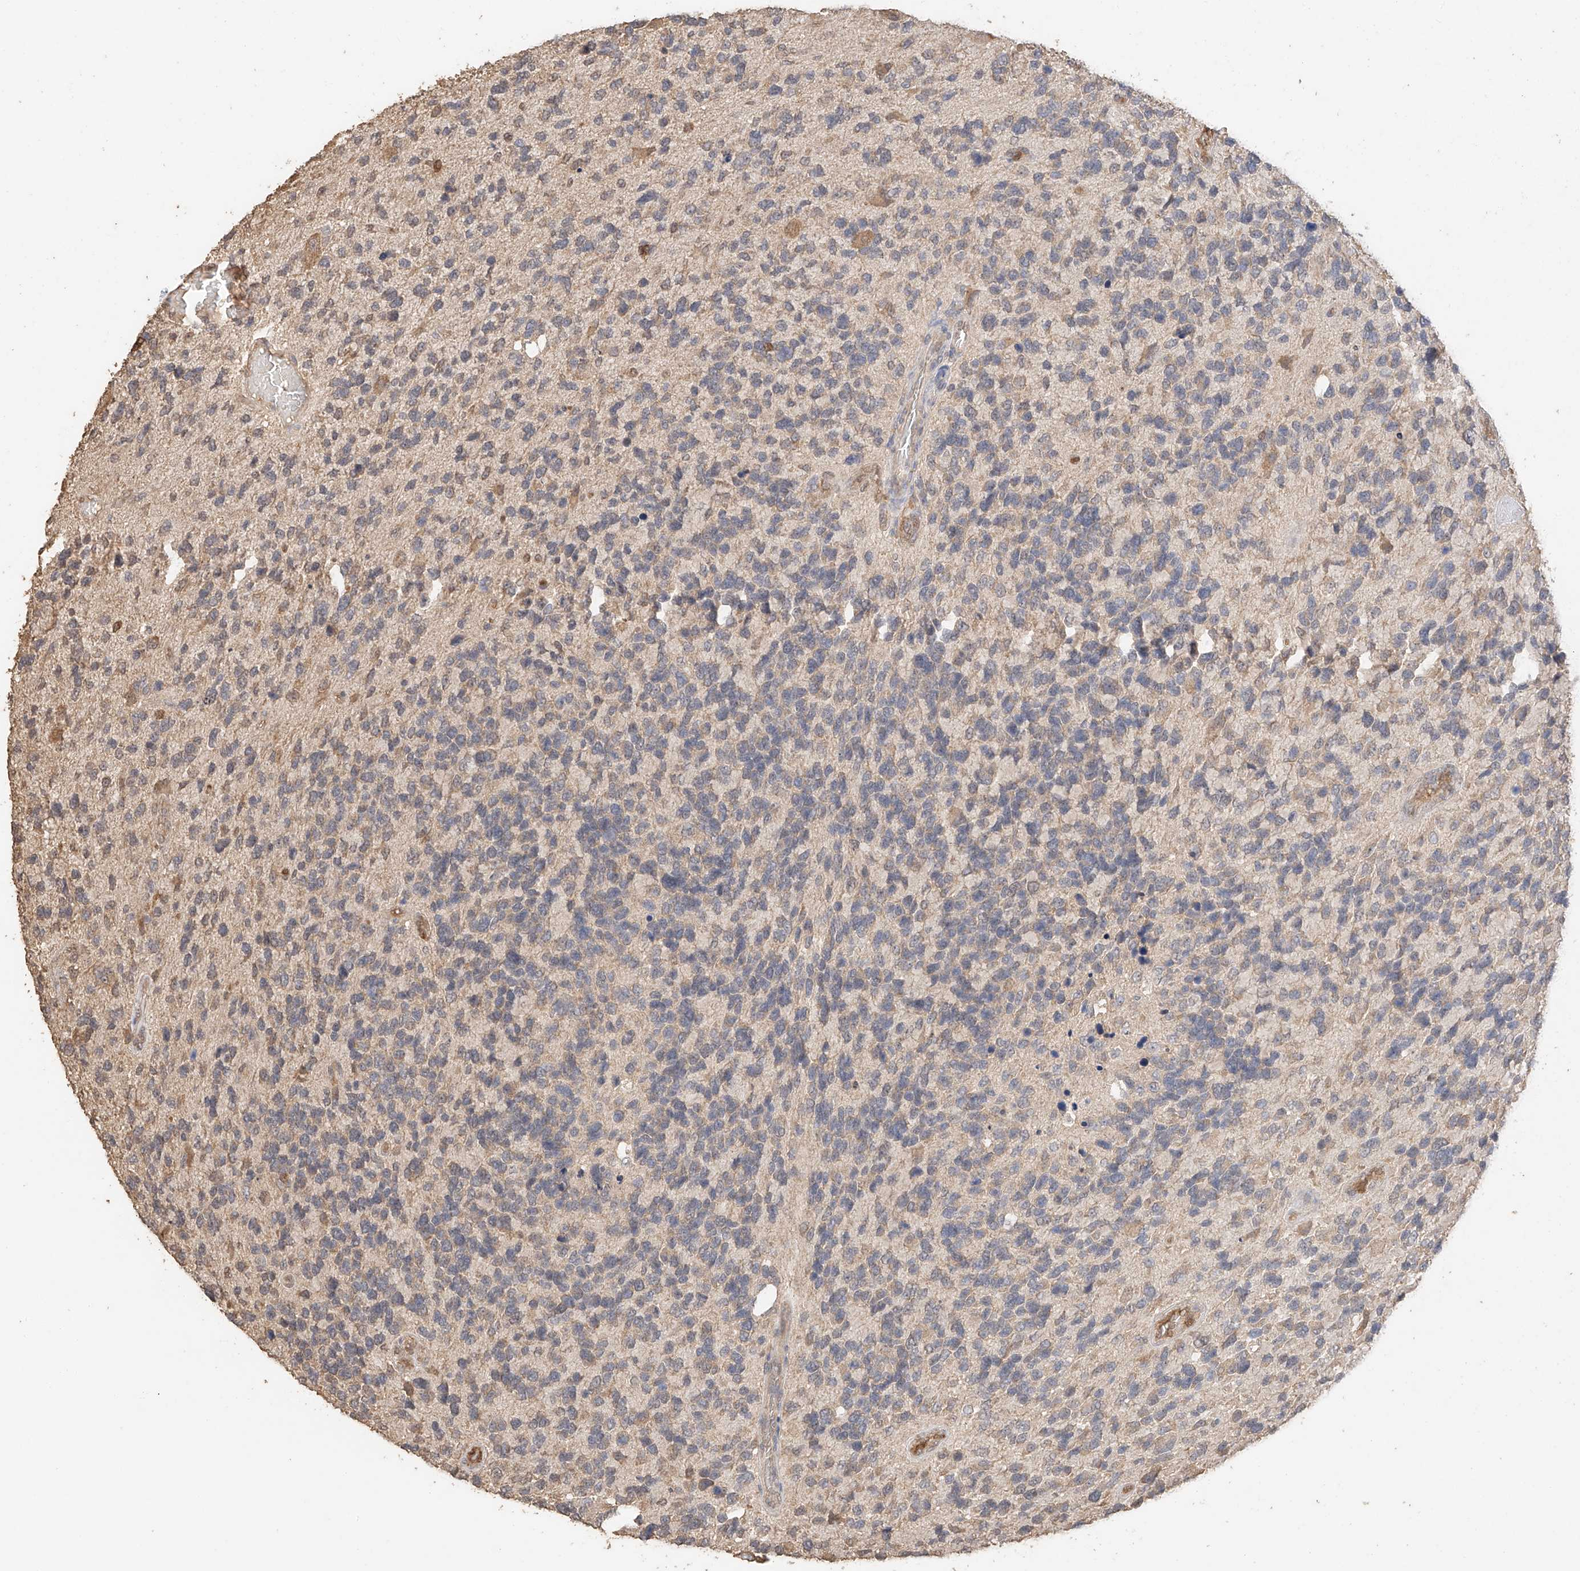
{"staining": {"intensity": "weak", "quantity": "25%-75%", "location": "cytoplasmic/membranous"}, "tissue": "glioma", "cell_type": "Tumor cells", "image_type": "cancer", "snomed": [{"axis": "morphology", "description": "Glioma, malignant, High grade"}, {"axis": "topography", "description": "Brain"}], "caption": "A brown stain shows weak cytoplasmic/membranous expression of a protein in human high-grade glioma (malignant) tumor cells.", "gene": "IL22RA2", "patient": {"sex": "female", "age": 58}}